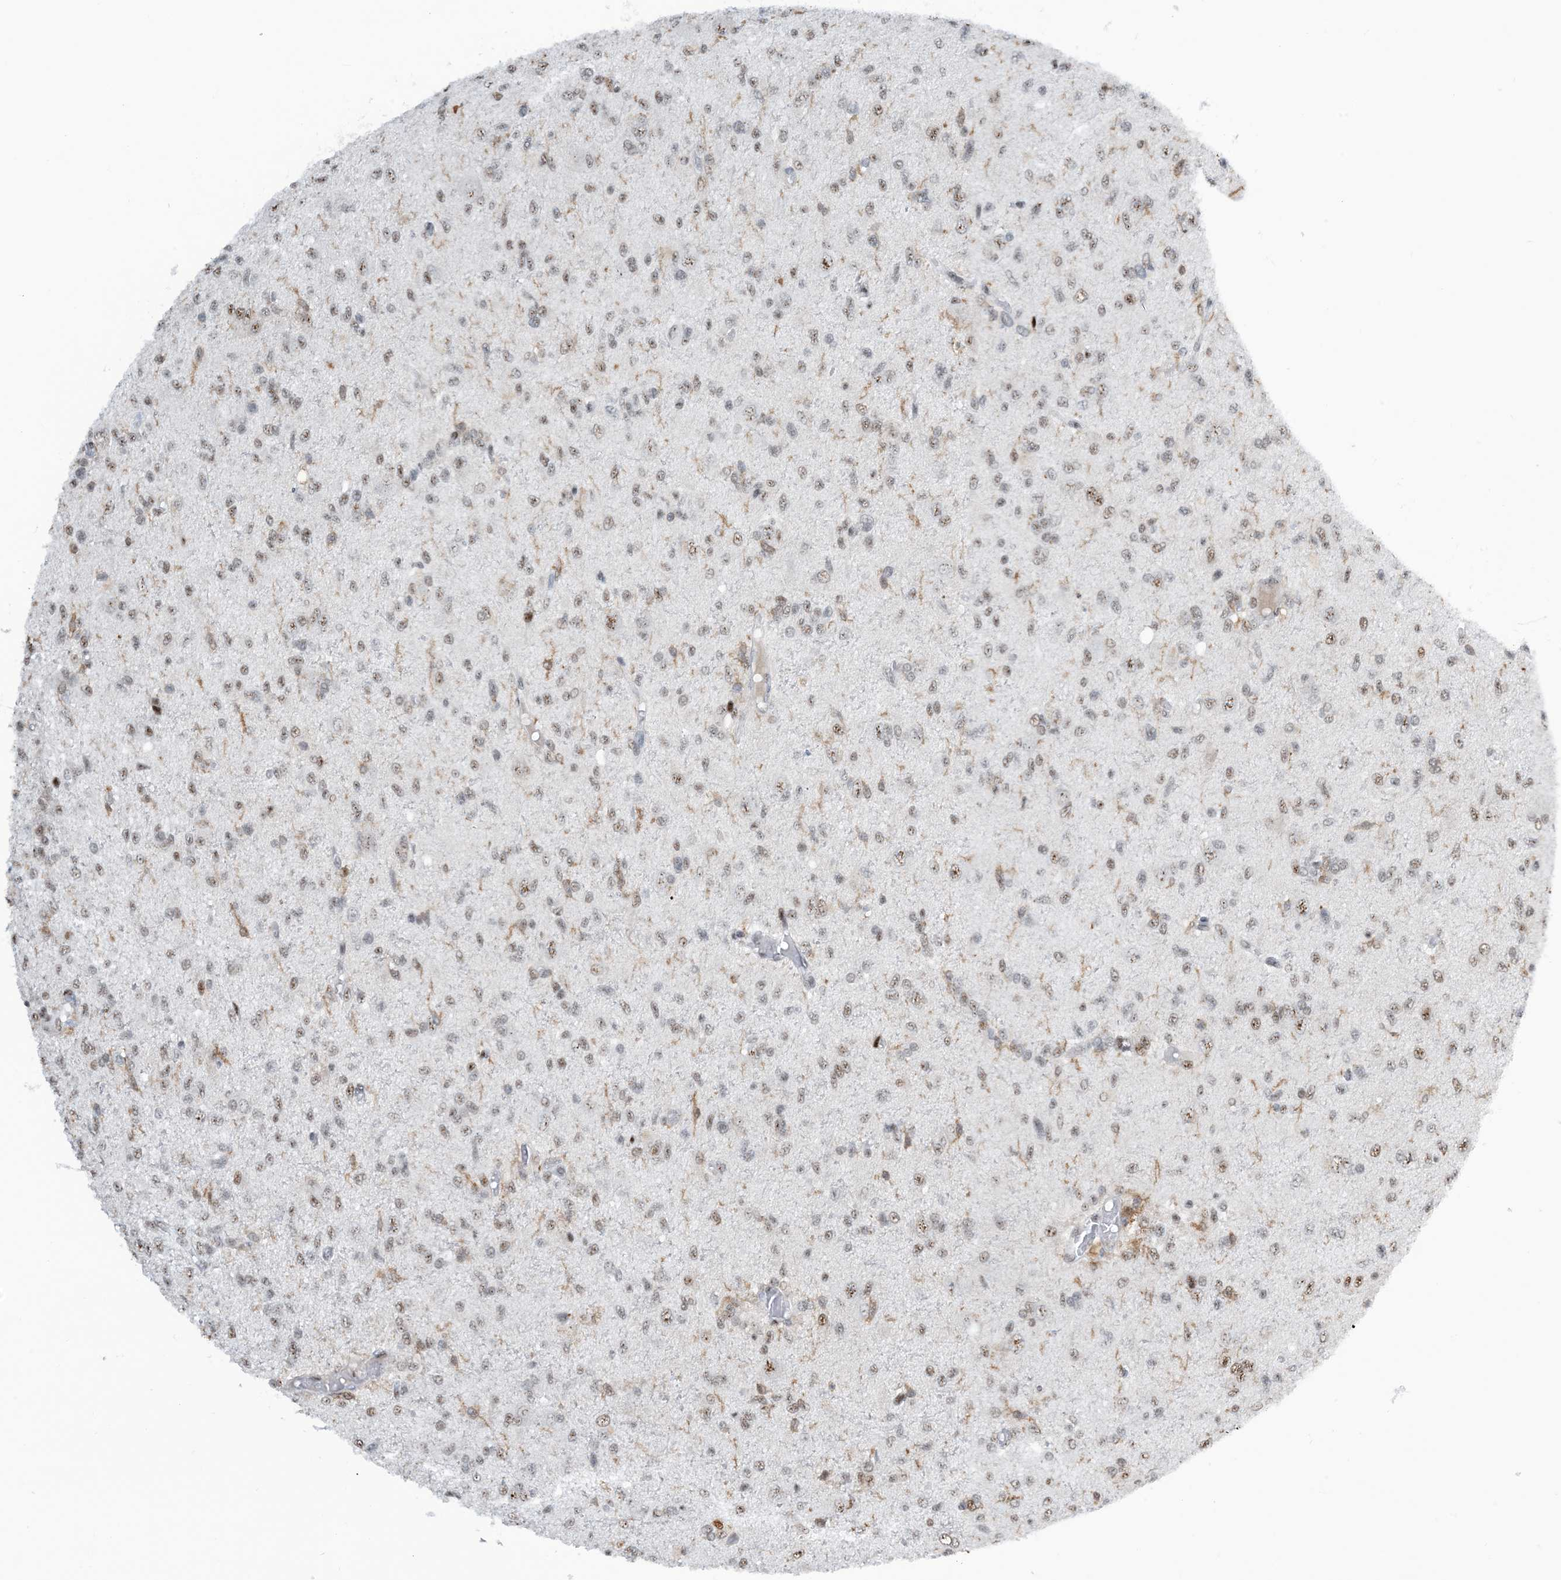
{"staining": {"intensity": "weak", "quantity": ">75%", "location": "nuclear"}, "tissue": "glioma", "cell_type": "Tumor cells", "image_type": "cancer", "snomed": [{"axis": "morphology", "description": "Glioma, malignant, High grade"}, {"axis": "topography", "description": "Brain"}], "caption": "High-power microscopy captured an IHC micrograph of malignant high-grade glioma, revealing weak nuclear staining in about >75% of tumor cells.", "gene": "HEMK1", "patient": {"sex": "female", "age": 59}}